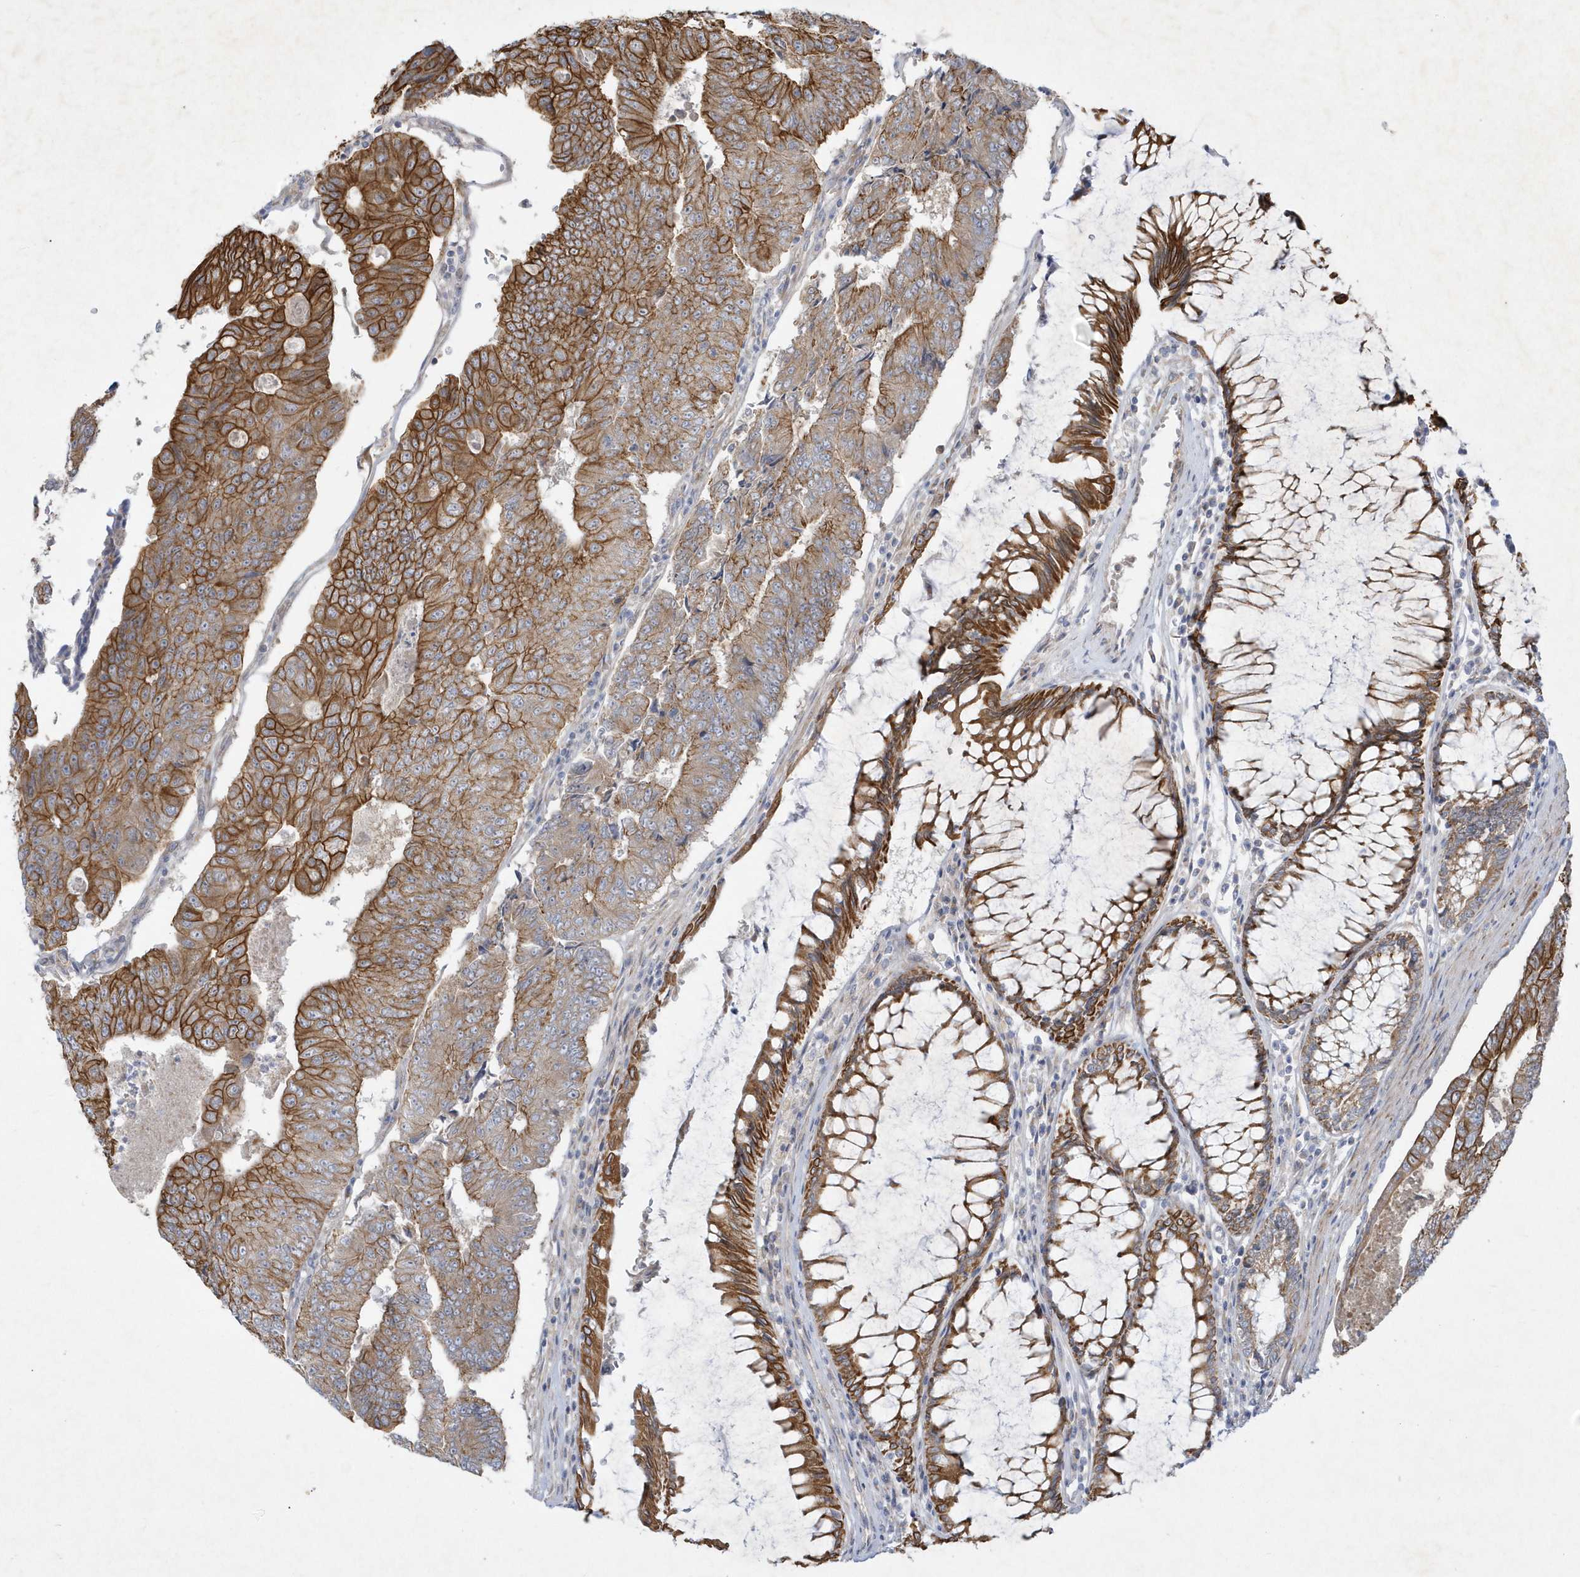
{"staining": {"intensity": "strong", "quantity": ">75%", "location": "cytoplasmic/membranous"}, "tissue": "colorectal cancer", "cell_type": "Tumor cells", "image_type": "cancer", "snomed": [{"axis": "morphology", "description": "Adenocarcinoma, NOS"}, {"axis": "topography", "description": "Colon"}], "caption": "Colorectal adenocarcinoma stained for a protein (brown) reveals strong cytoplasmic/membranous positive staining in approximately >75% of tumor cells.", "gene": "LARS1", "patient": {"sex": "female", "age": 67}}